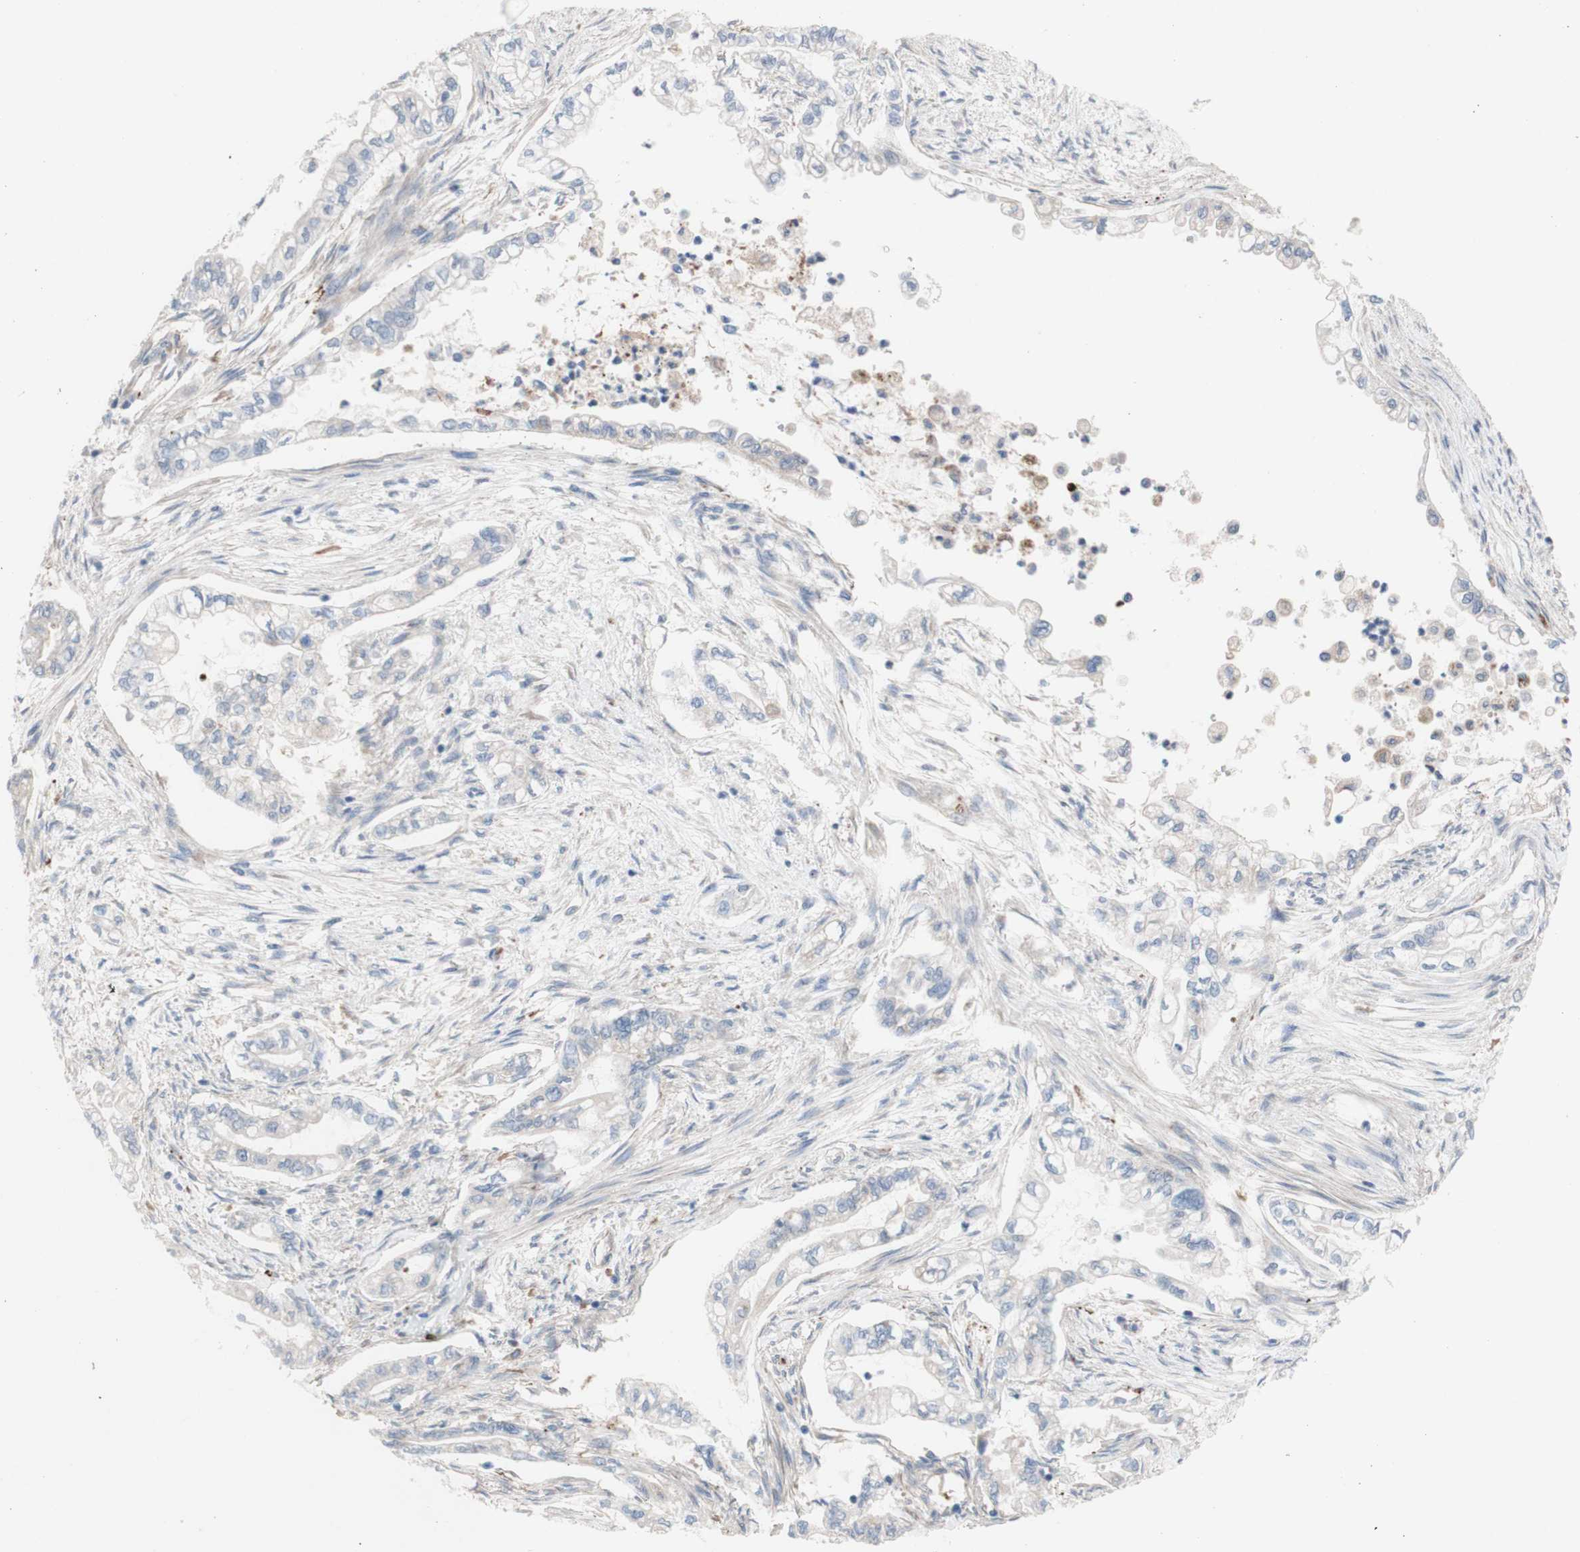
{"staining": {"intensity": "negative", "quantity": "none", "location": "none"}, "tissue": "pancreatic cancer", "cell_type": "Tumor cells", "image_type": "cancer", "snomed": [{"axis": "morphology", "description": "Normal tissue, NOS"}, {"axis": "topography", "description": "Pancreas"}], "caption": "This is a histopathology image of immunohistochemistry staining of pancreatic cancer, which shows no staining in tumor cells. (Stains: DAB immunohistochemistry (IHC) with hematoxylin counter stain, Microscopy: brightfield microscopy at high magnification).", "gene": "AGPAT5", "patient": {"sex": "male", "age": 42}}